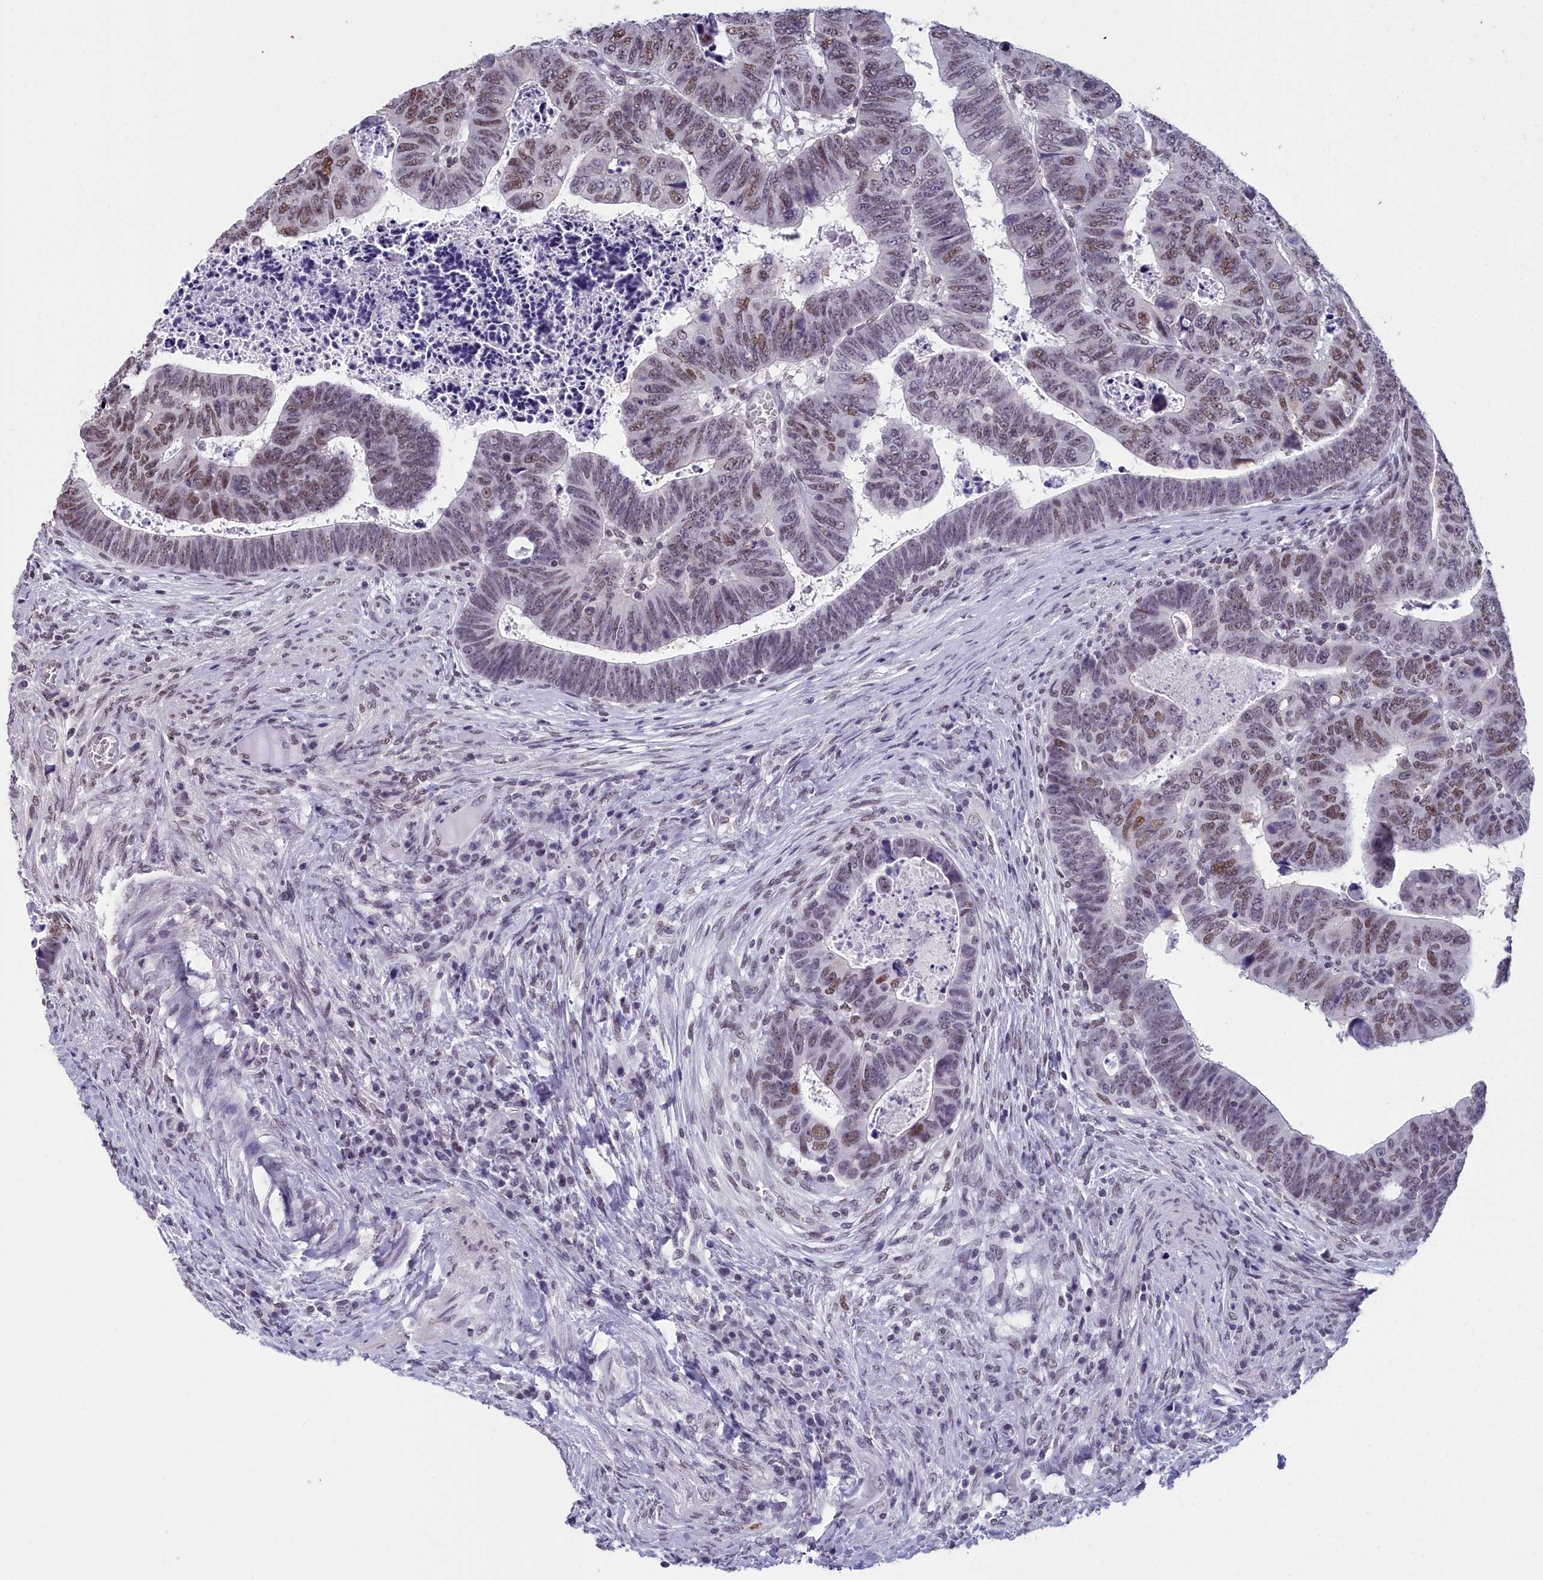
{"staining": {"intensity": "moderate", "quantity": "25%-75%", "location": "nuclear"}, "tissue": "colorectal cancer", "cell_type": "Tumor cells", "image_type": "cancer", "snomed": [{"axis": "morphology", "description": "Normal tissue, NOS"}, {"axis": "morphology", "description": "Adenocarcinoma, NOS"}, {"axis": "topography", "description": "Rectum"}], "caption": "This photomicrograph demonstrates immunohistochemistry (IHC) staining of human adenocarcinoma (colorectal), with medium moderate nuclear expression in approximately 25%-75% of tumor cells.", "gene": "CCDC97", "patient": {"sex": "female", "age": 65}}